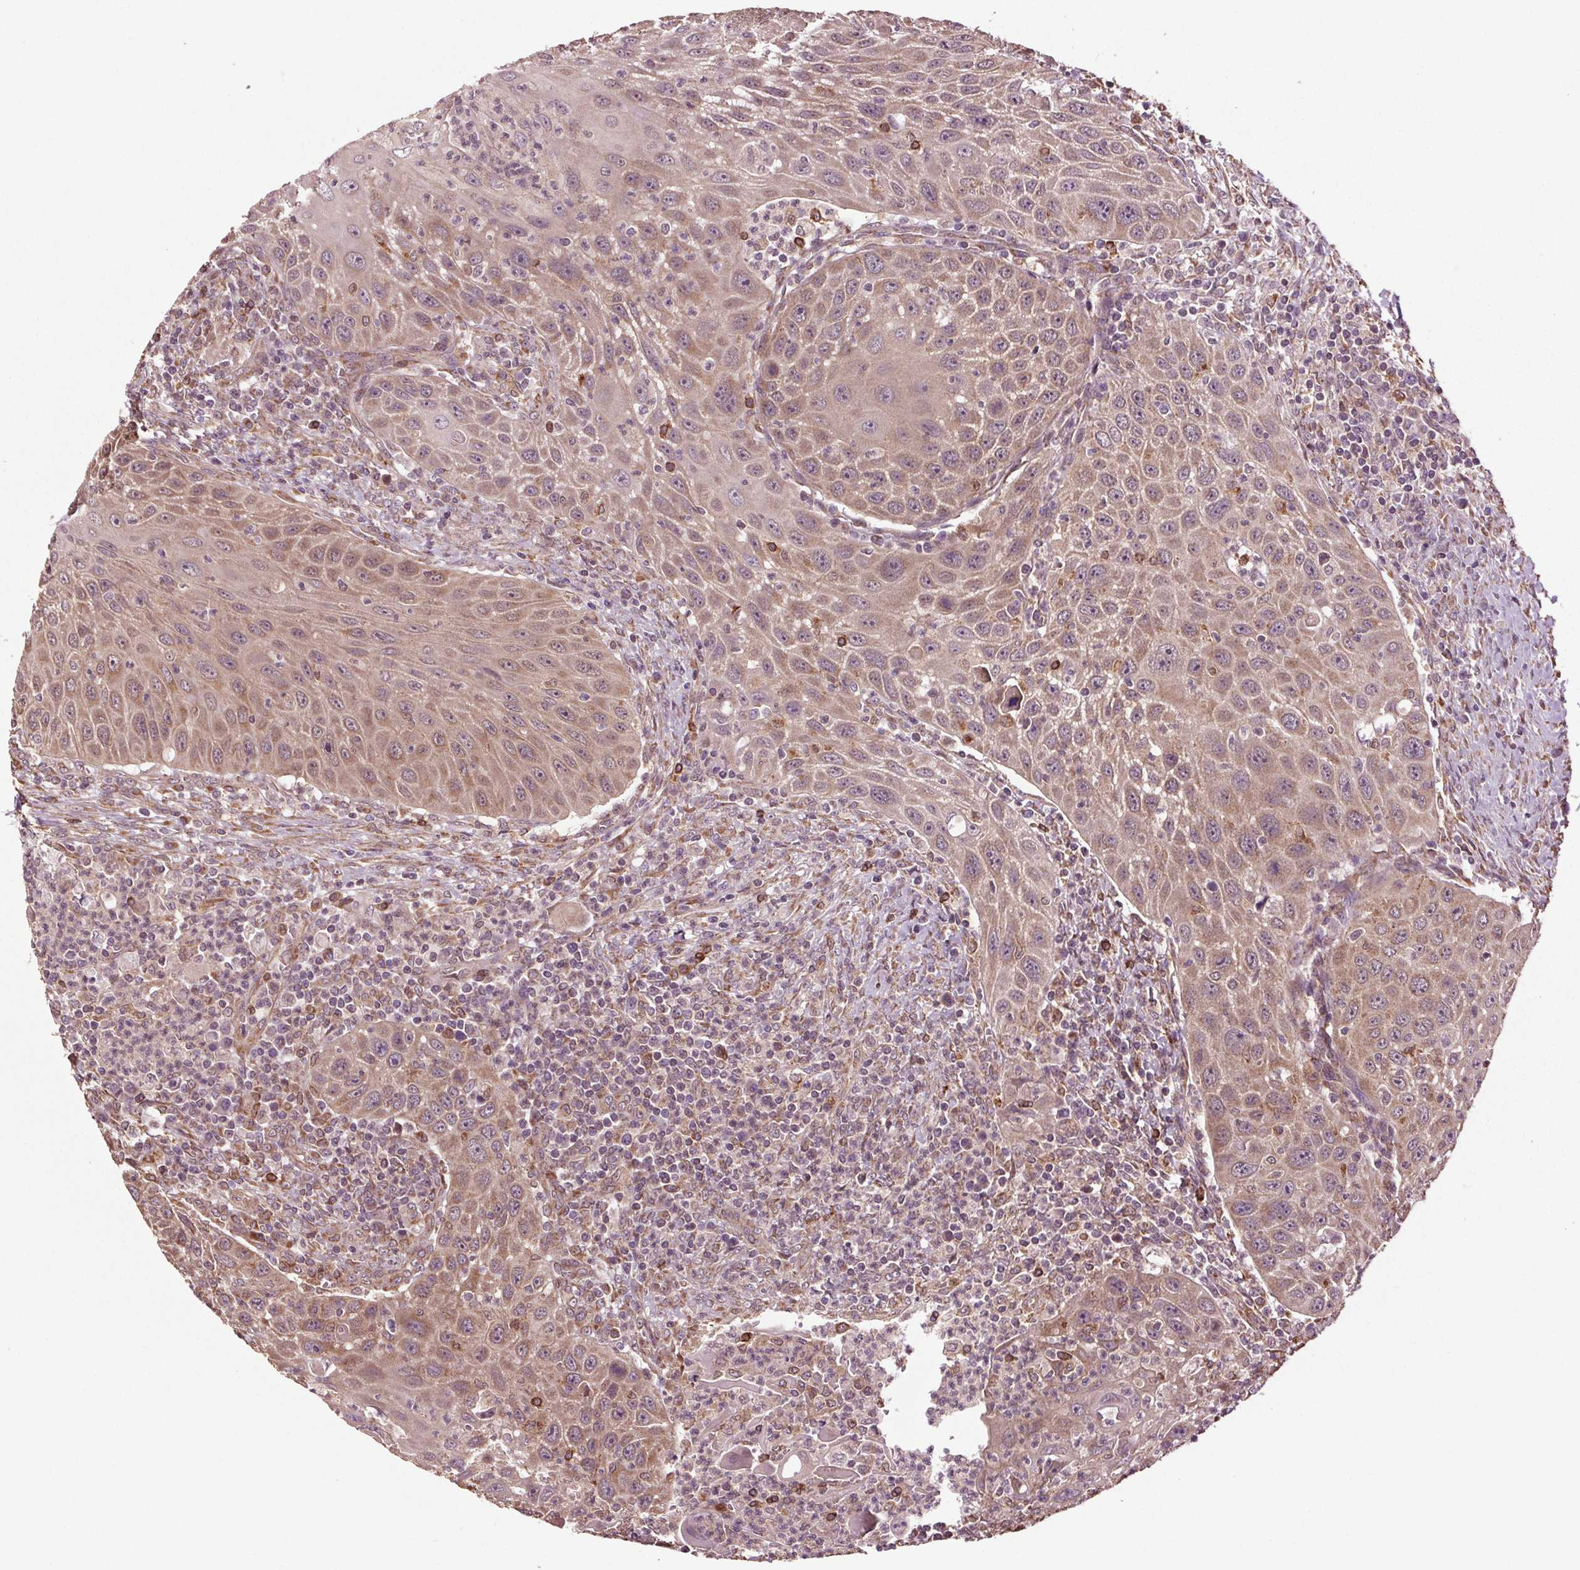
{"staining": {"intensity": "moderate", "quantity": ">75%", "location": "cytoplasmic/membranous"}, "tissue": "head and neck cancer", "cell_type": "Tumor cells", "image_type": "cancer", "snomed": [{"axis": "morphology", "description": "Squamous cell carcinoma, NOS"}, {"axis": "topography", "description": "Head-Neck"}], "caption": "A brown stain highlights moderate cytoplasmic/membranous staining of a protein in human head and neck squamous cell carcinoma tumor cells. The protein of interest is stained brown, and the nuclei are stained in blue (DAB (3,3'-diaminobenzidine) IHC with brightfield microscopy, high magnification).", "gene": "RNPEP", "patient": {"sex": "male", "age": 69}}